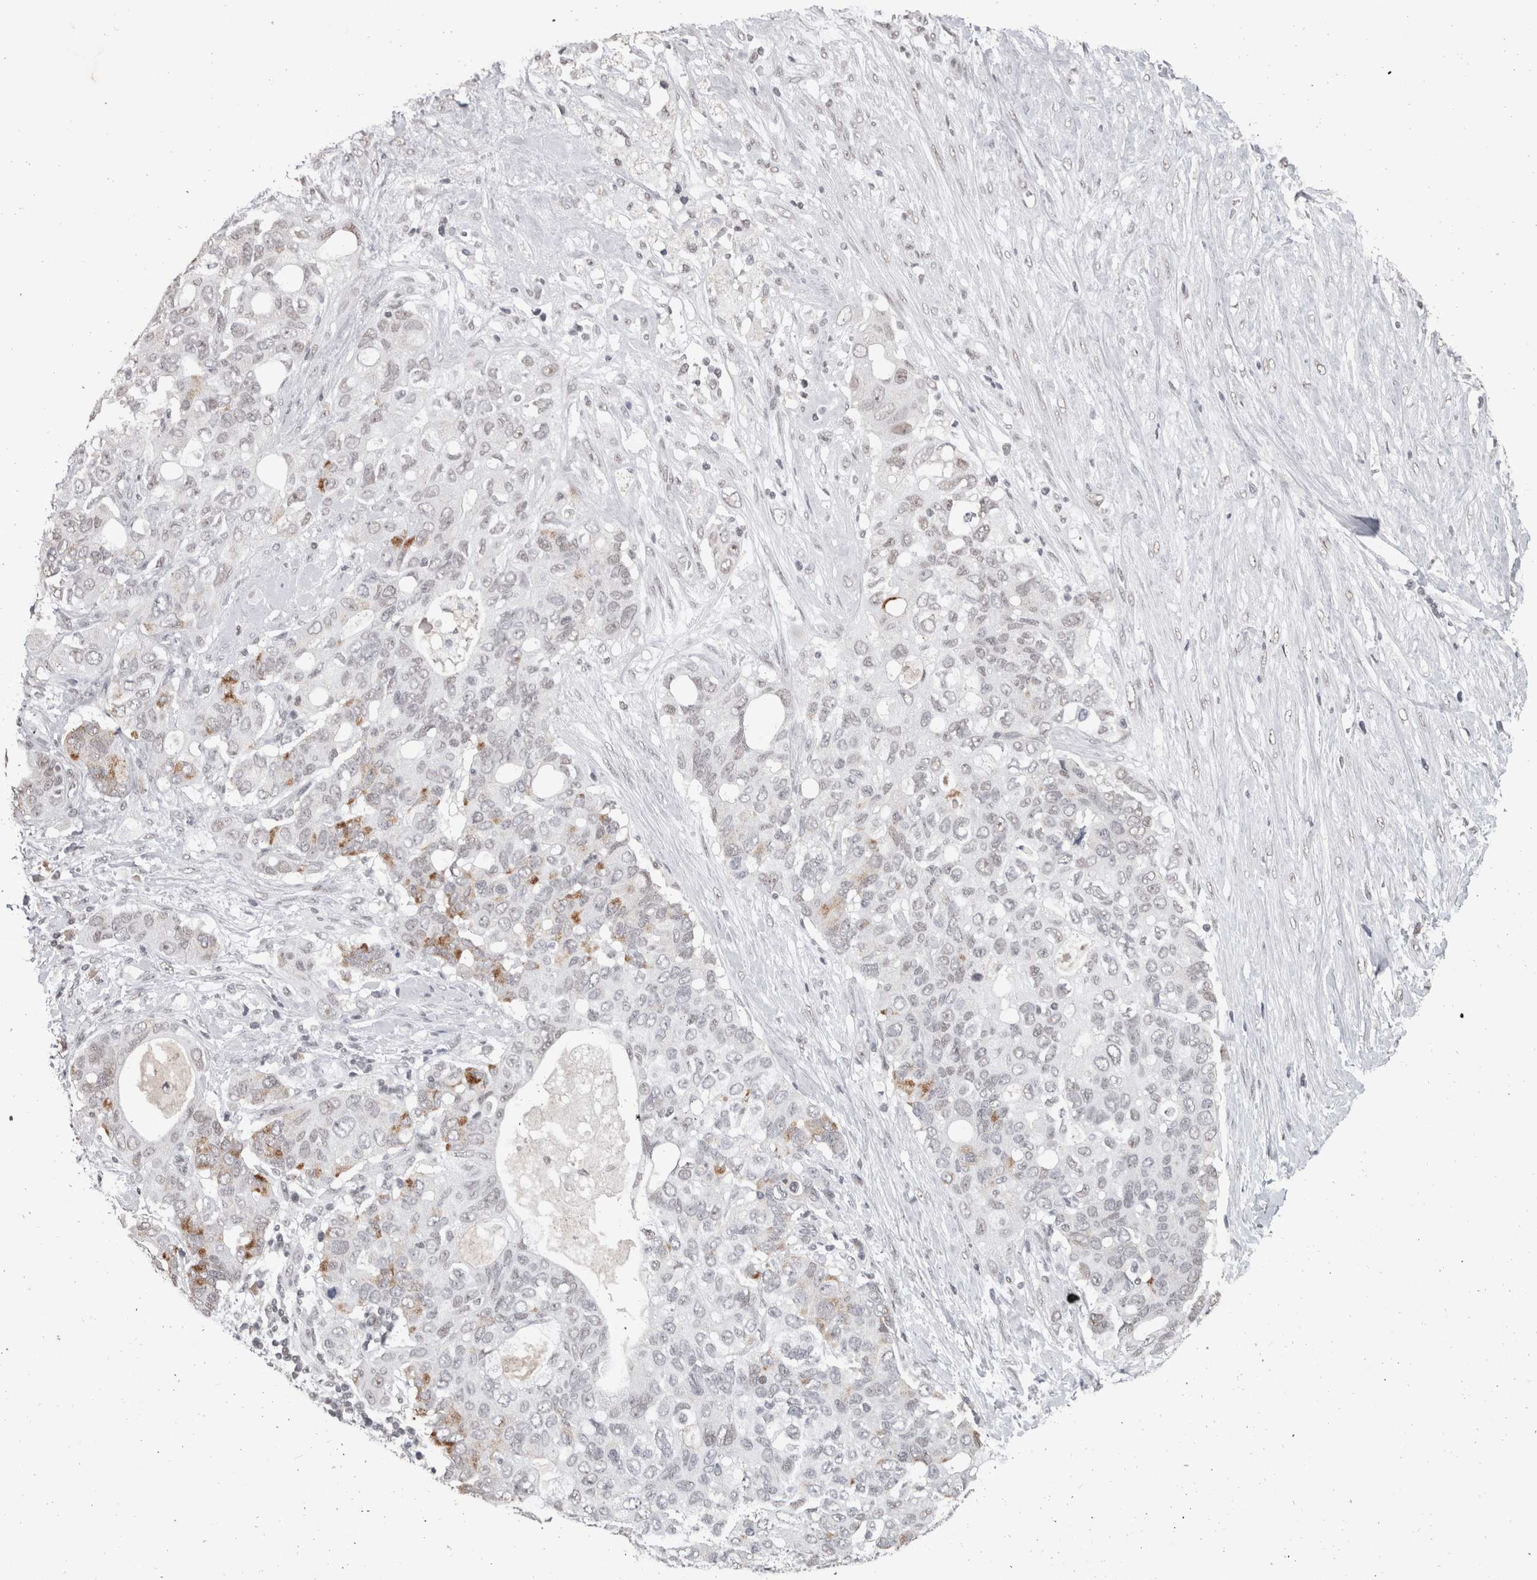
{"staining": {"intensity": "weak", "quantity": ">75%", "location": "nuclear"}, "tissue": "pancreatic cancer", "cell_type": "Tumor cells", "image_type": "cancer", "snomed": [{"axis": "morphology", "description": "Adenocarcinoma, NOS"}, {"axis": "topography", "description": "Pancreas"}], "caption": "Brown immunohistochemical staining in human pancreatic cancer (adenocarcinoma) reveals weak nuclear staining in about >75% of tumor cells.", "gene": "DDX17", "patient": {"sex": "female", "age": 56}}